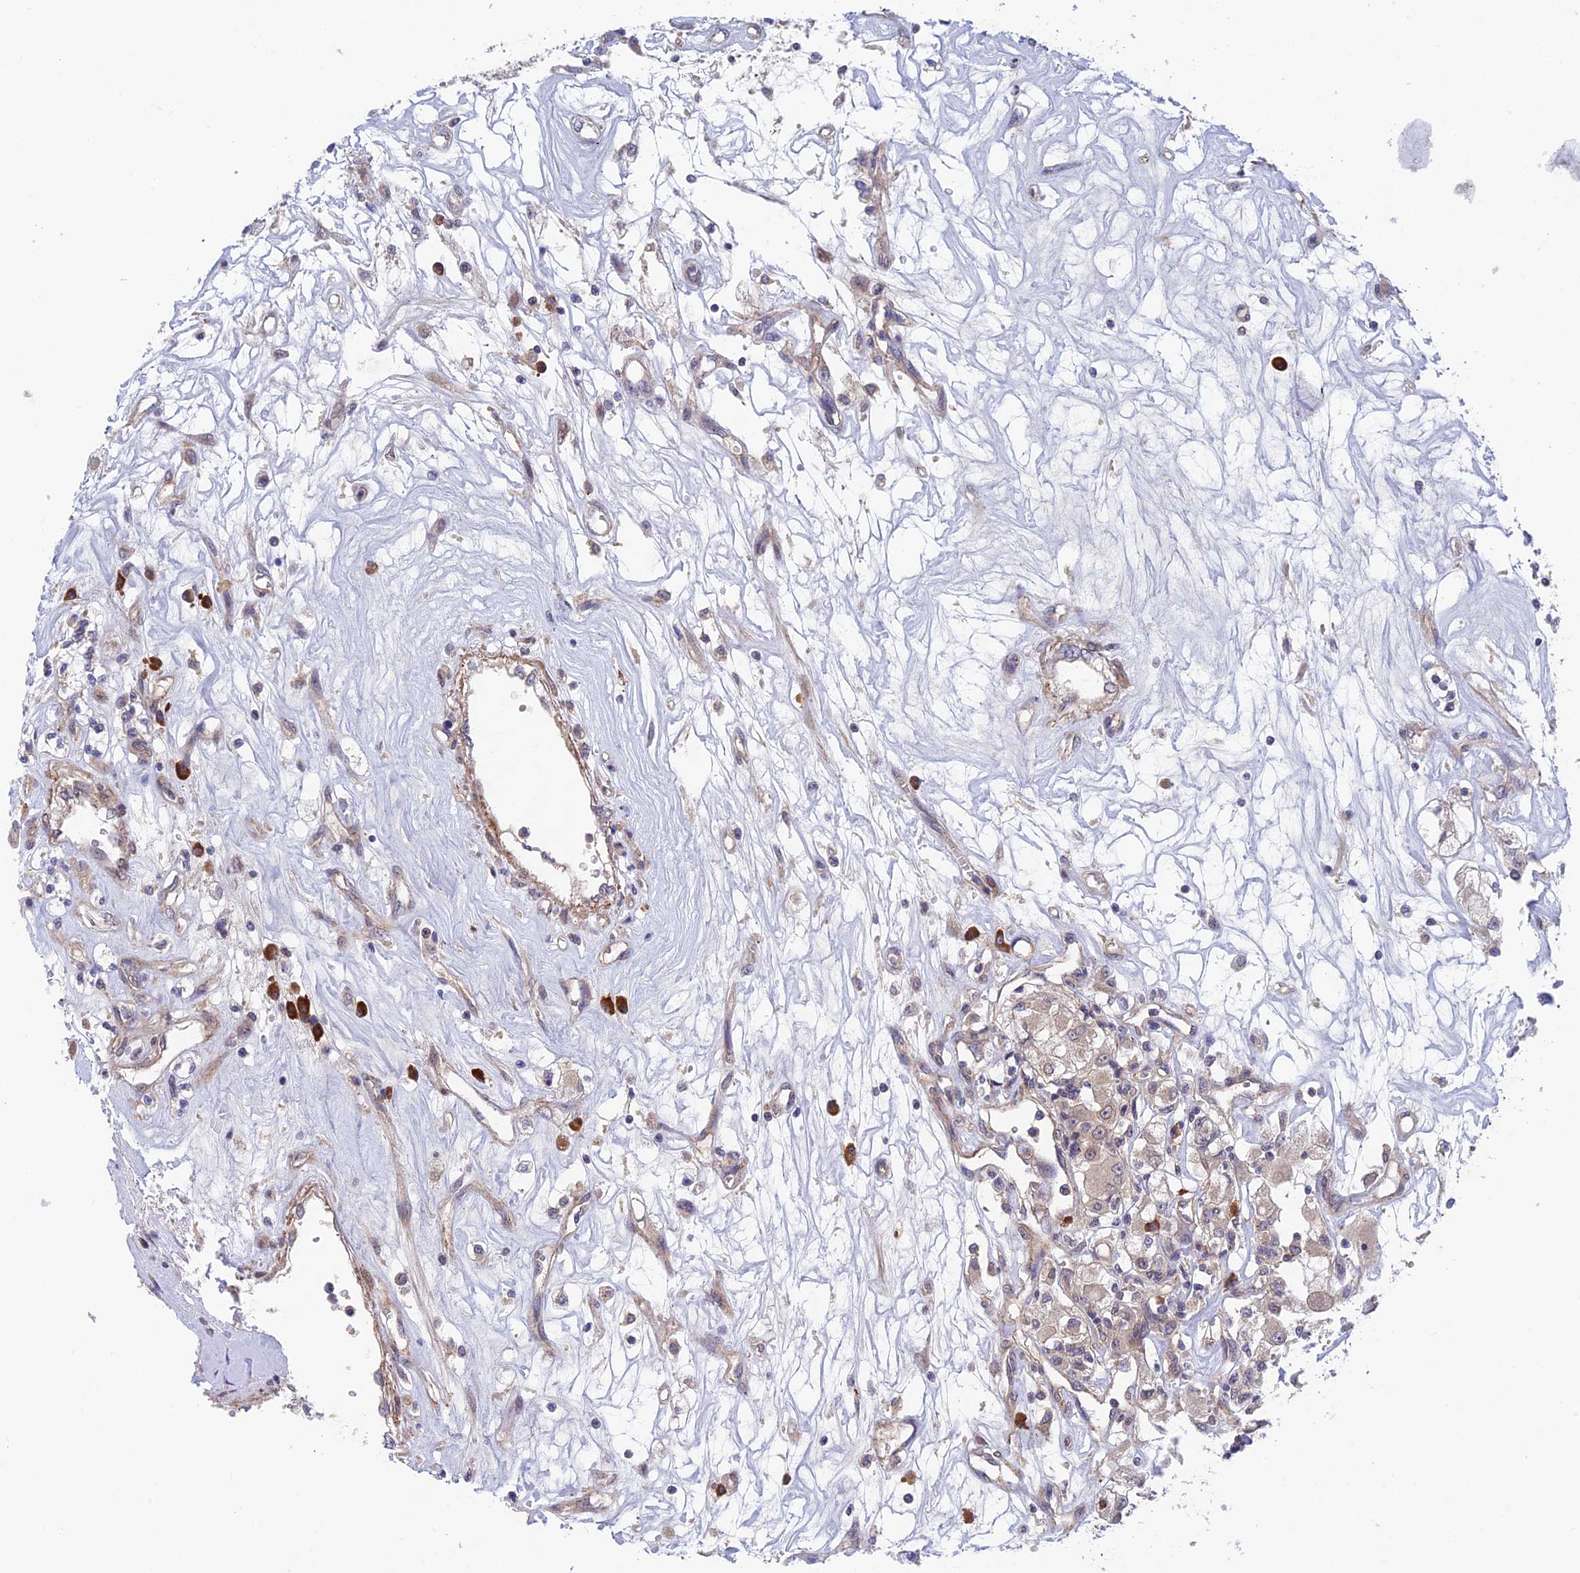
{"staining": {"intensity": "weak", "quantity": "25%-75%", "location": "cytoplasmic/membranous"}, "tissue": "renal cancer", "cell_type": "Tumor cells", "image_type": "cancer", "snomed": [{"axis": "morphology", "description": "Adenocarcinoma, NOS"}, {"axis": "topography", "description": "Kidney"}], "caption": "Immunohistochemical staining of adenocarcinoma (renal) exhibits low levels of weak cytoplasmic/membranous staining in approximately 25%-75% of tumor cells.", "gene": "UROS", "patient": {"sex": "female", "age": 59}}